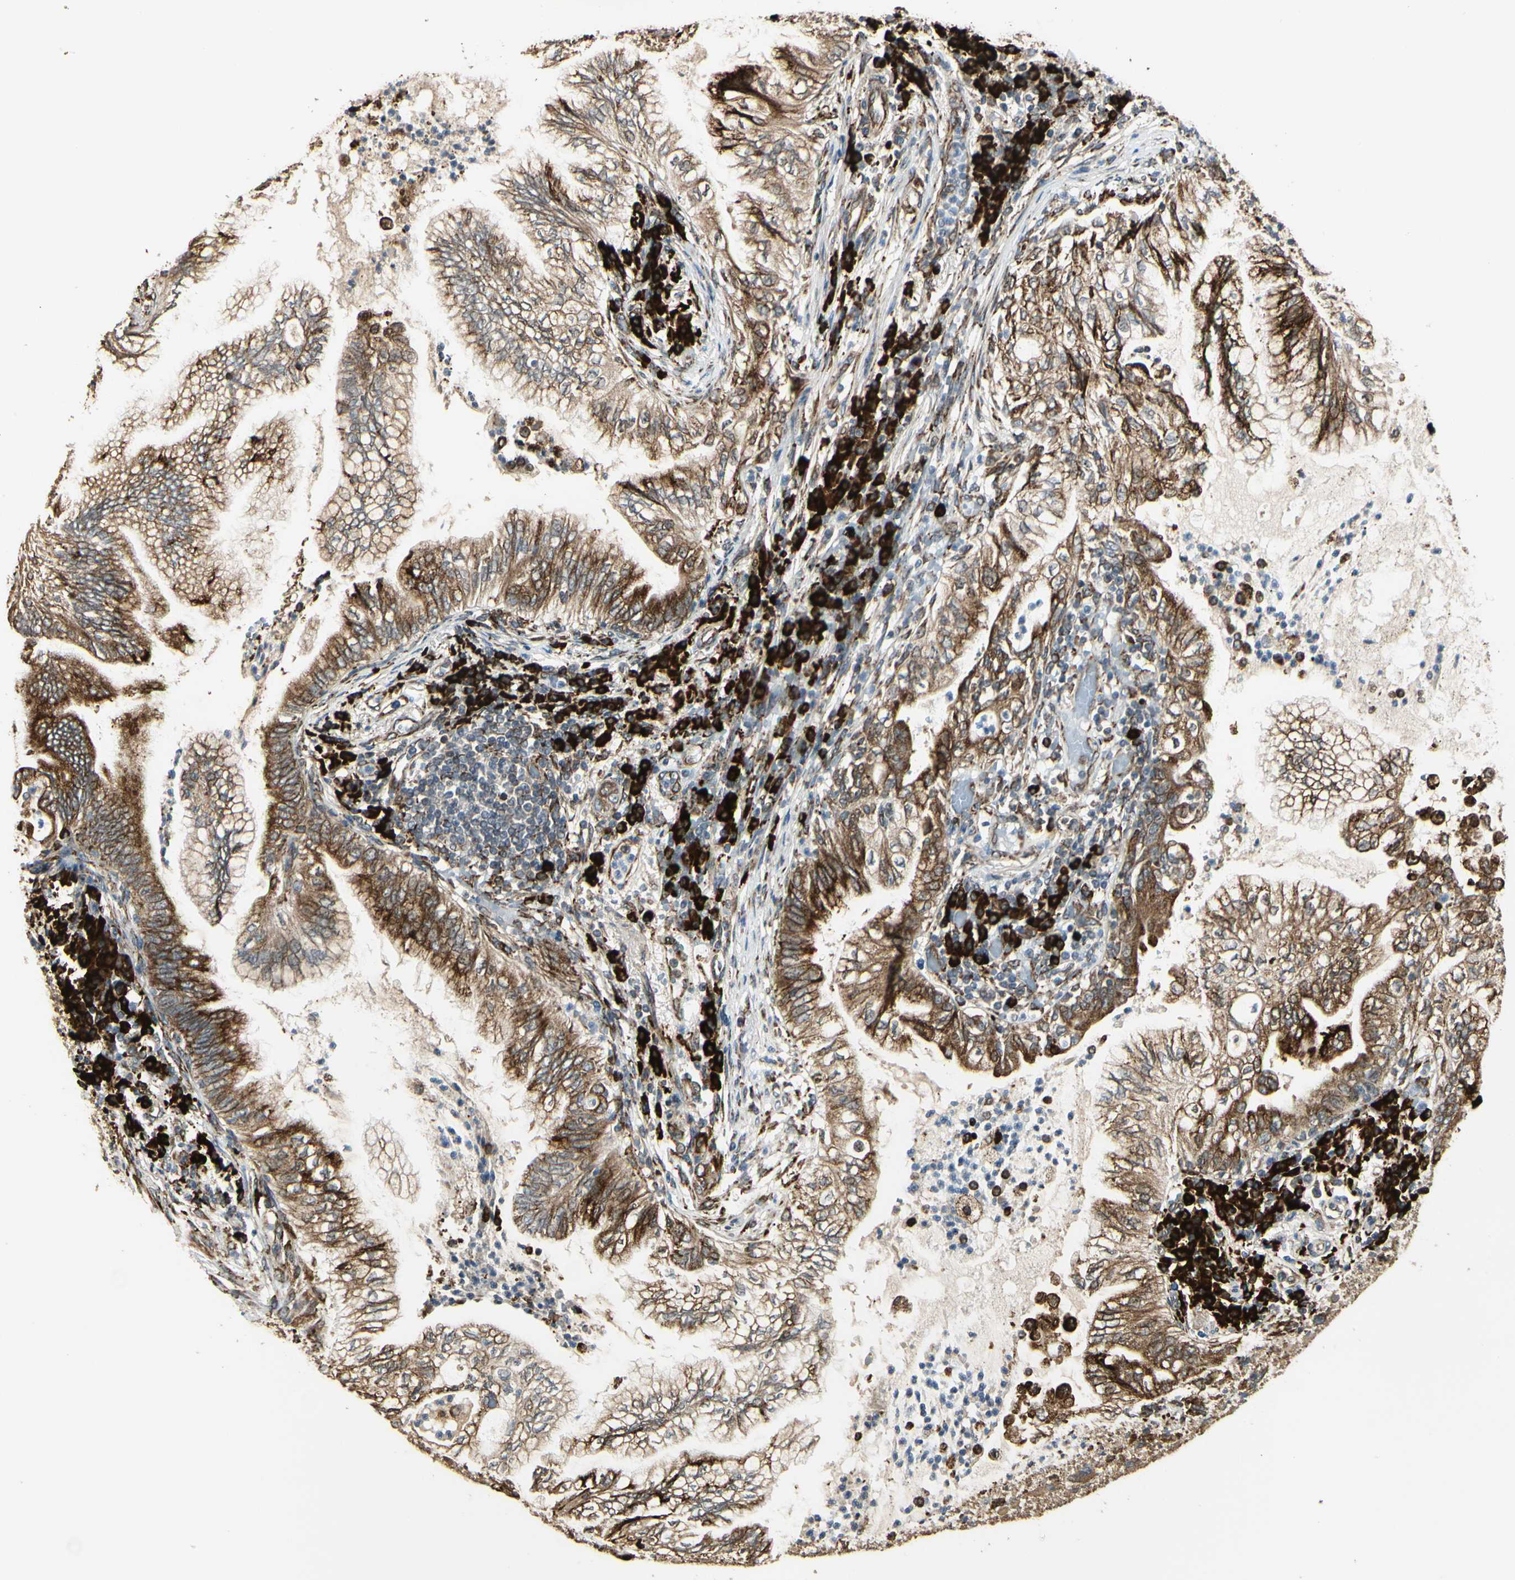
{"staining": {"intensity": "strong", "quantity": ">75%", "location": "cytoplasmic/membranous"}, "tissue": "lung cancer", "cell_type": "Tumor cells", "image_type": "cancer", "snomed": [{"axis": "morphology", "description": "Normal tissue, NOS"}, {"axis": "morphology", "description": "Adenocarcinoma, NOS"}, {"axis": "topography", "description": "Bronchus"}, {"axis": "topography", "description": "Lung"}], "caption": "Strong cytoplasmic/membranous staining for a protein is present in about >75% of tumor cells of lung adenocarcinoma using IHC.", "gene": "HSP90B1", "patient": {"sex": "female", "age": 70}}